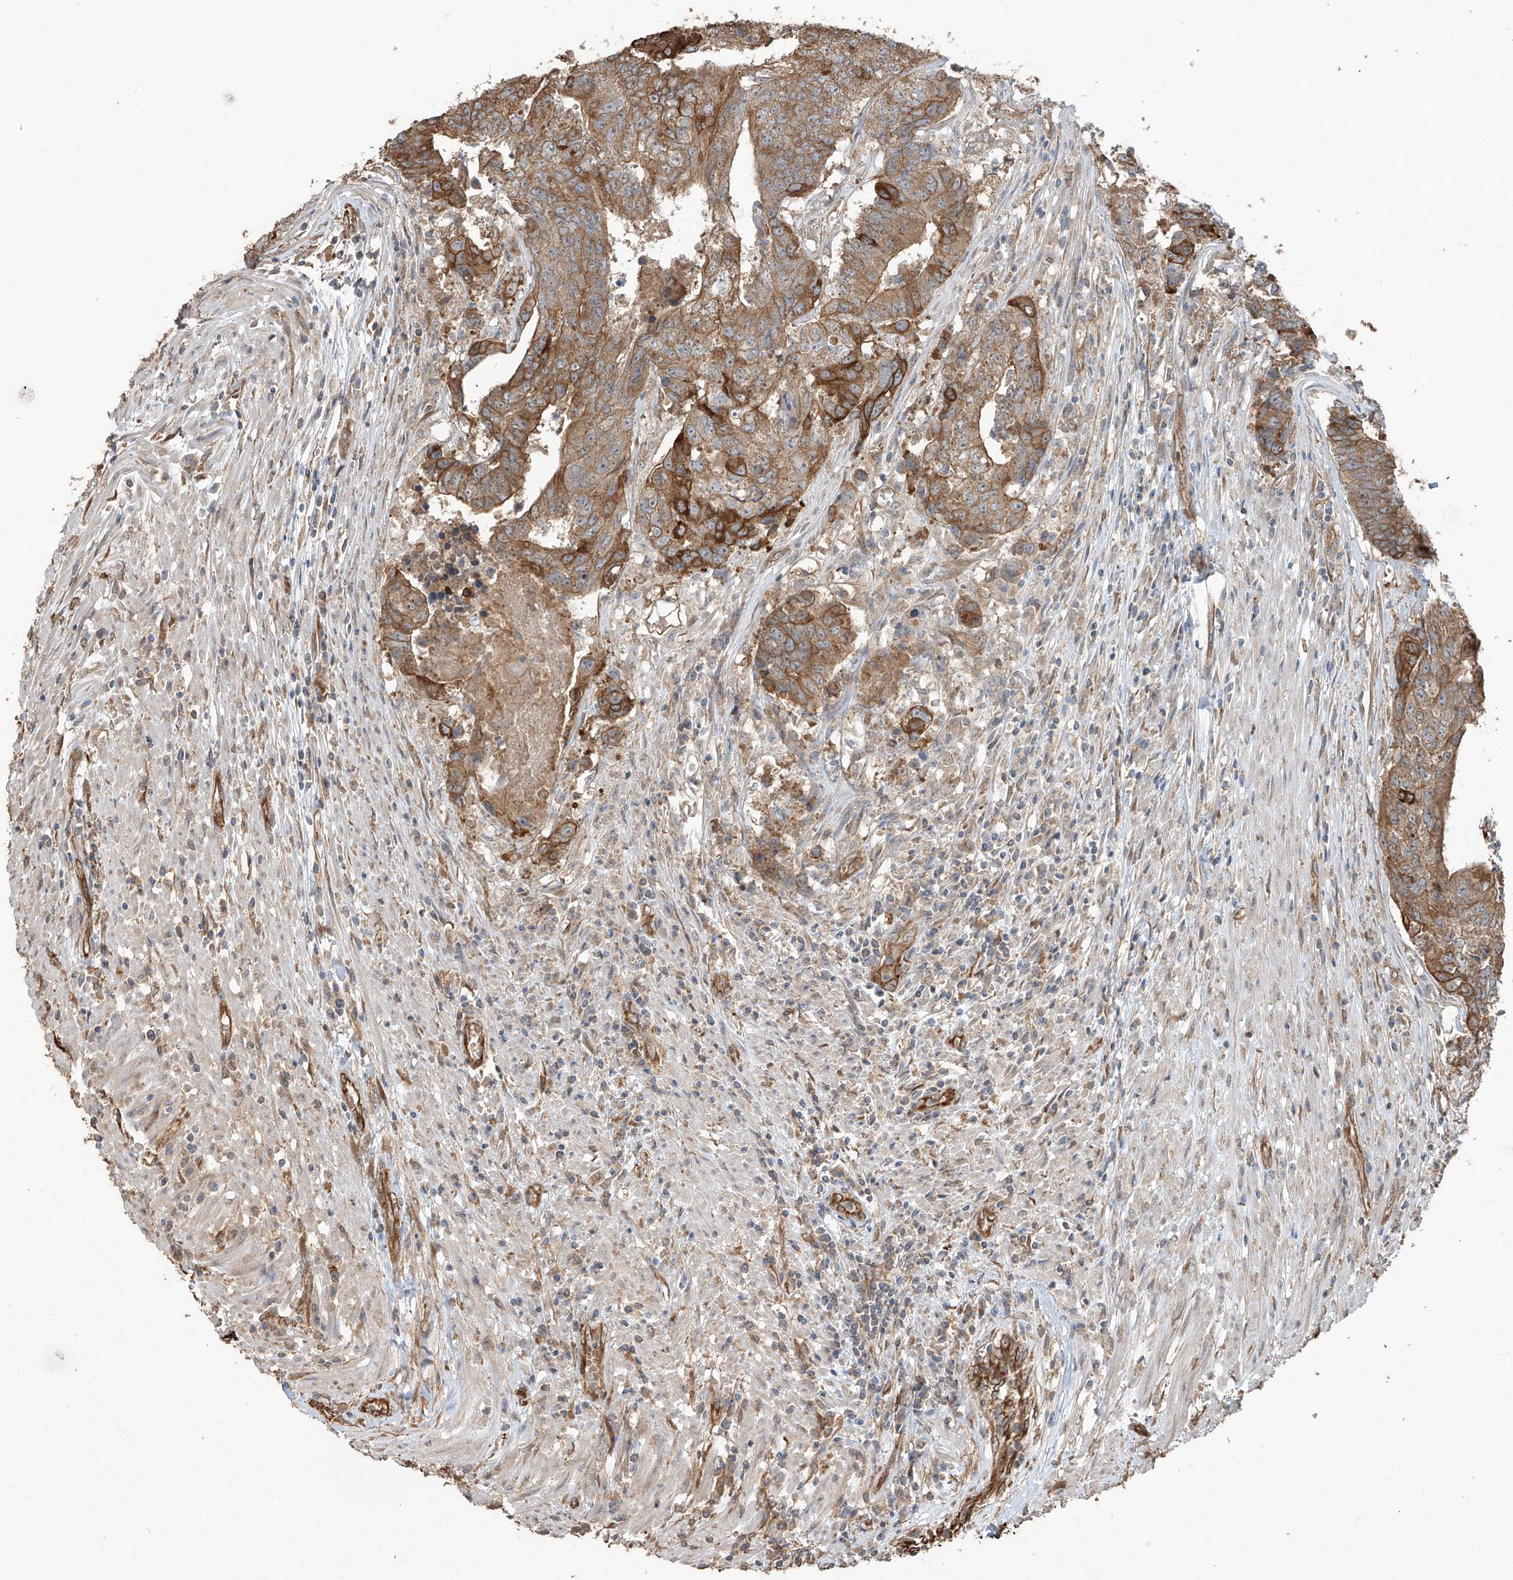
{"staining": {"intensity": "moderate", "quantity": ">75%", "location": "cytoplasmic/membranous"}, "tissue": "colorectal cancer", "cell_type": "Tumor cells", "image_type": "cancer", "snomed": [{"axis": "morphology", "description": "Adenocarcinoma, NOS"}, {"axis": "topography", "description": "Colon"}], "caption": "Protein expression analysis of human colorectal adenocarcinoma reveals moderate cytoplasmic/membranous expression in about >75% of tumor cells.", "gene": "AGBL5", "patient": {"sex": "female", "age": 67}}